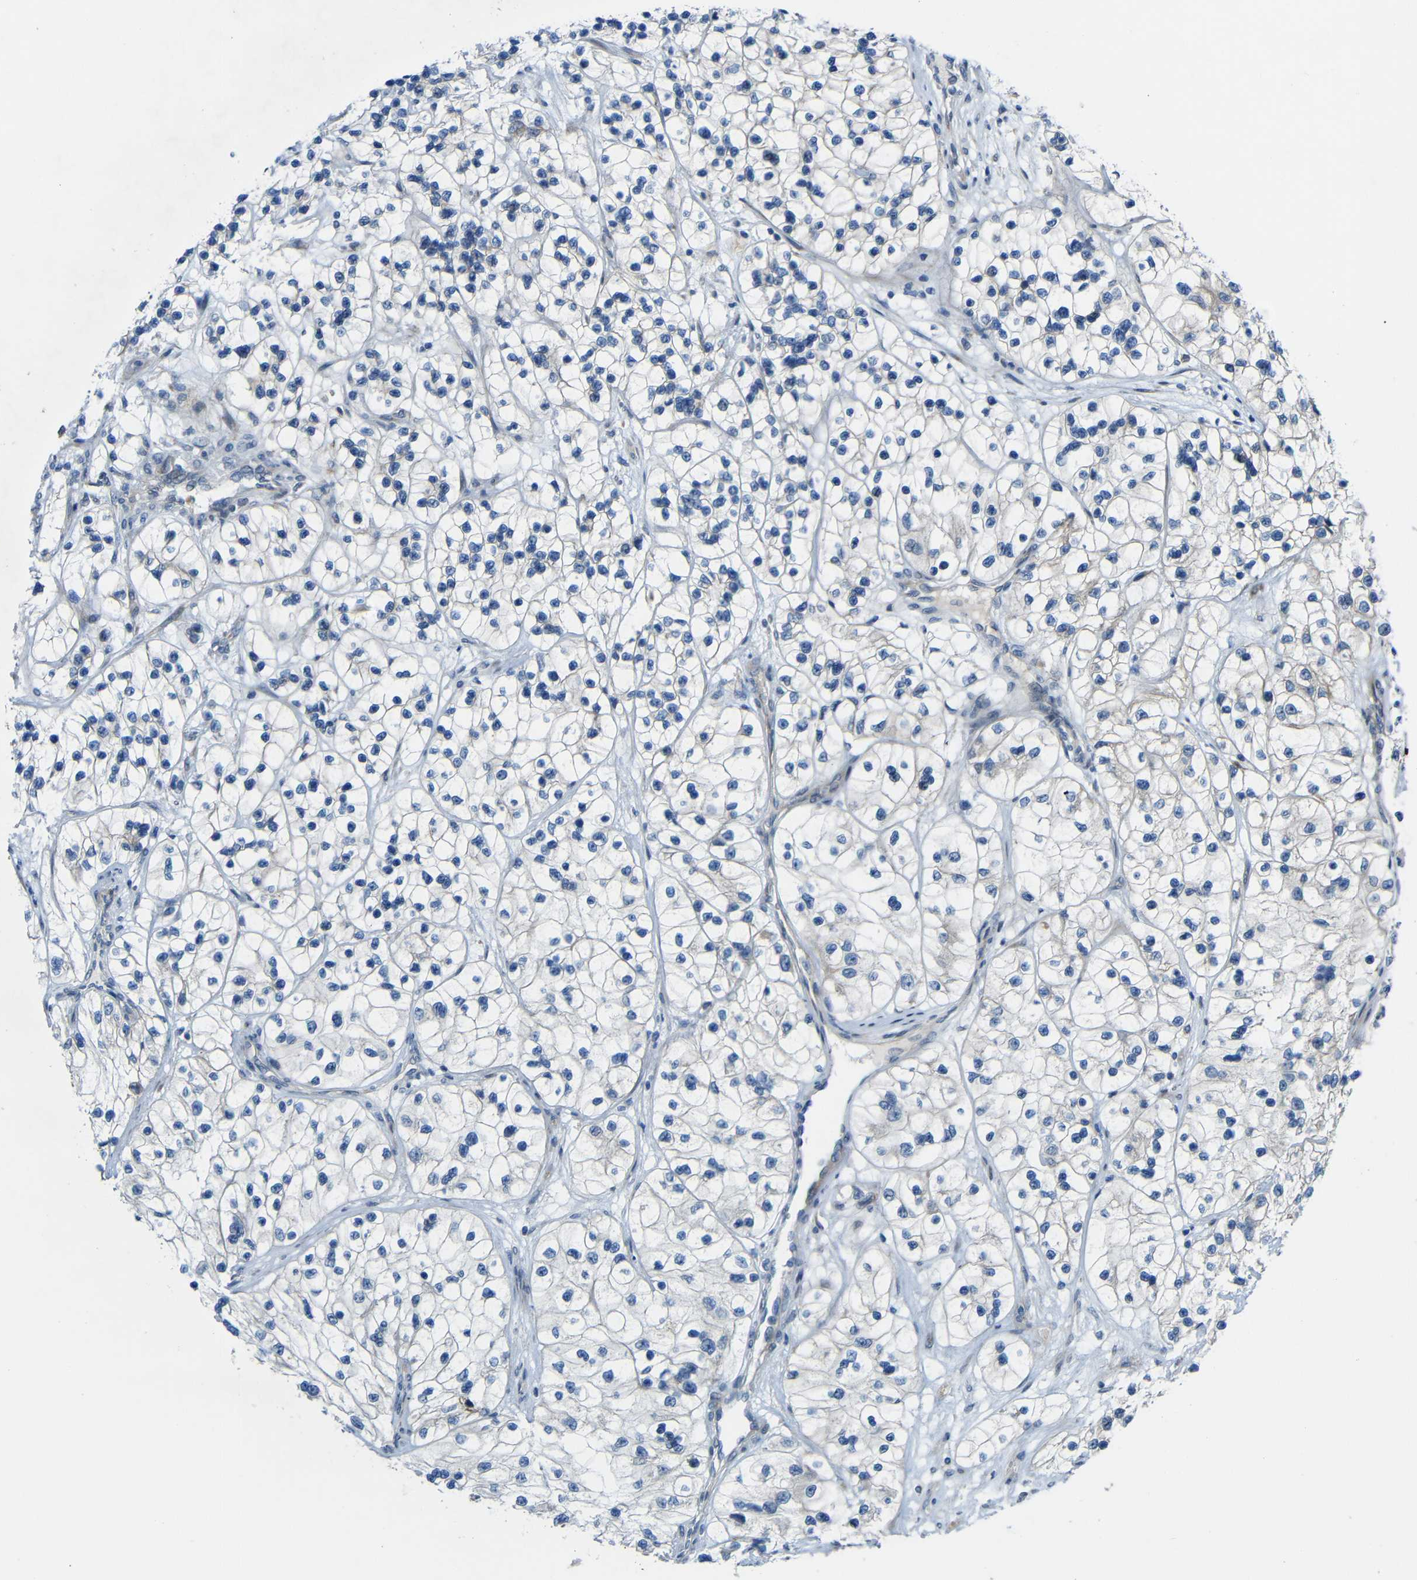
{"staining": {"intensity": "negative", "quantity": "none", "location": "none"}, "tissue": "renal cancer", "cell_type": "Tumor cells", "image_type": "cancer", "snomed": [{"axis": "morphology", "description": "Adenocarcinoma, NOS"}, {"axis": "topography", "description": "Kidney"}], "caption": "DAB immunohistochemical staining of renal adenocarcinoma exhibits no significant staining in tumor cells. Nuclei are stained in blue.", "gene": "TMEM25", "patient": {"sex": "female", "age": 57}}